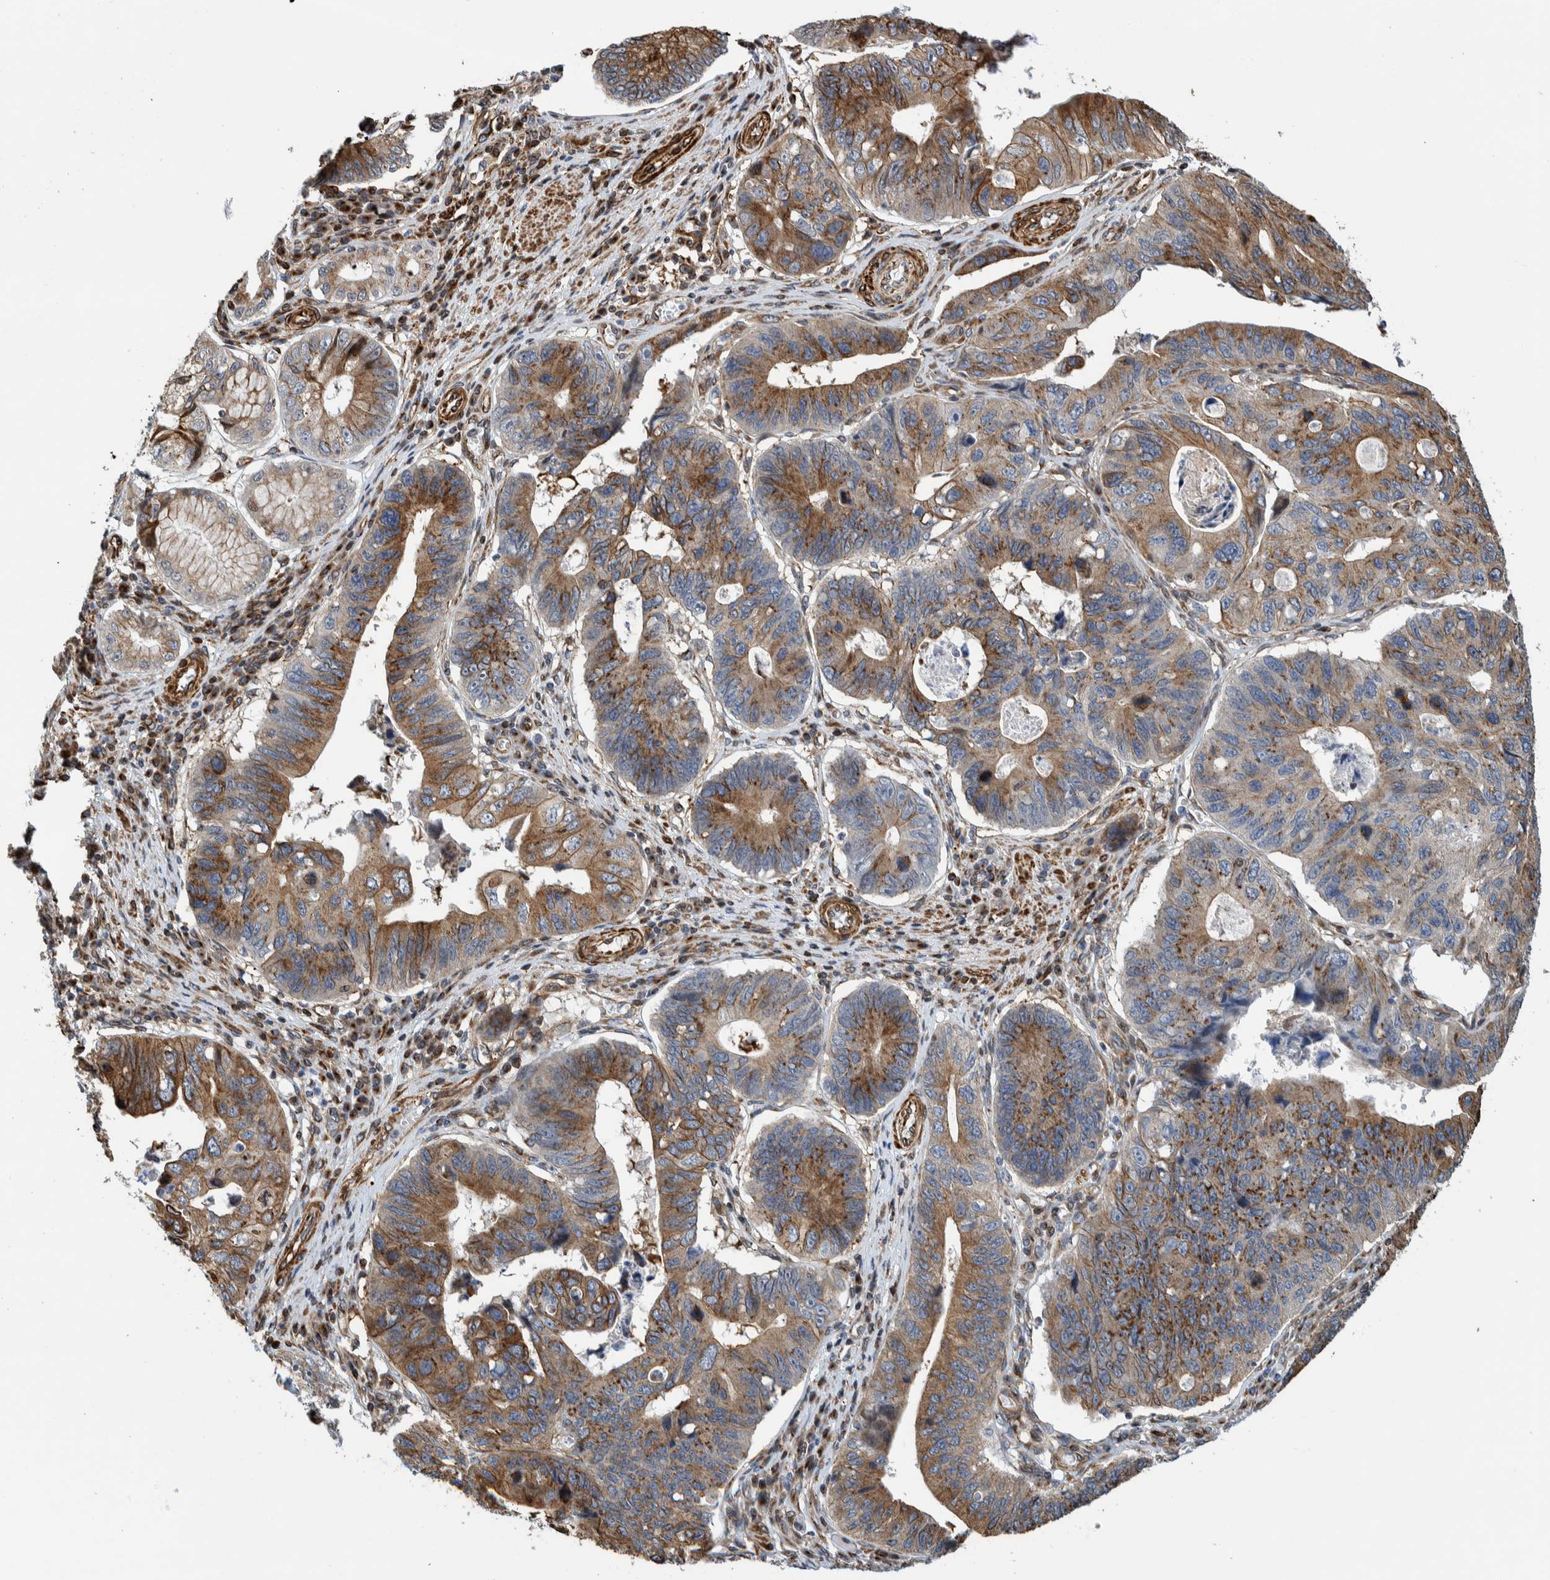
{"staining": {"intensity": "moderate", "quantity": ">75%", "location": "cytoplasmic/membranous"}, "tissue": "stomach cancer", "cell_type": "Tumor cells", "image_type": "cancer", "snomed": [{"axis": "morphology", "description": "Adenocarcinoma, NOS"}, {"axis": "topography", "description": "Stomach"}], "caption": "The photomicrograph displays staining of stomach cancer (adenocarcinoma), revealing moderate cytoplasmic/membranous protein expression (brown color) within tumor cells.", "gene": "CCDC57", "patient": {"sex": "male", "age": 59}}